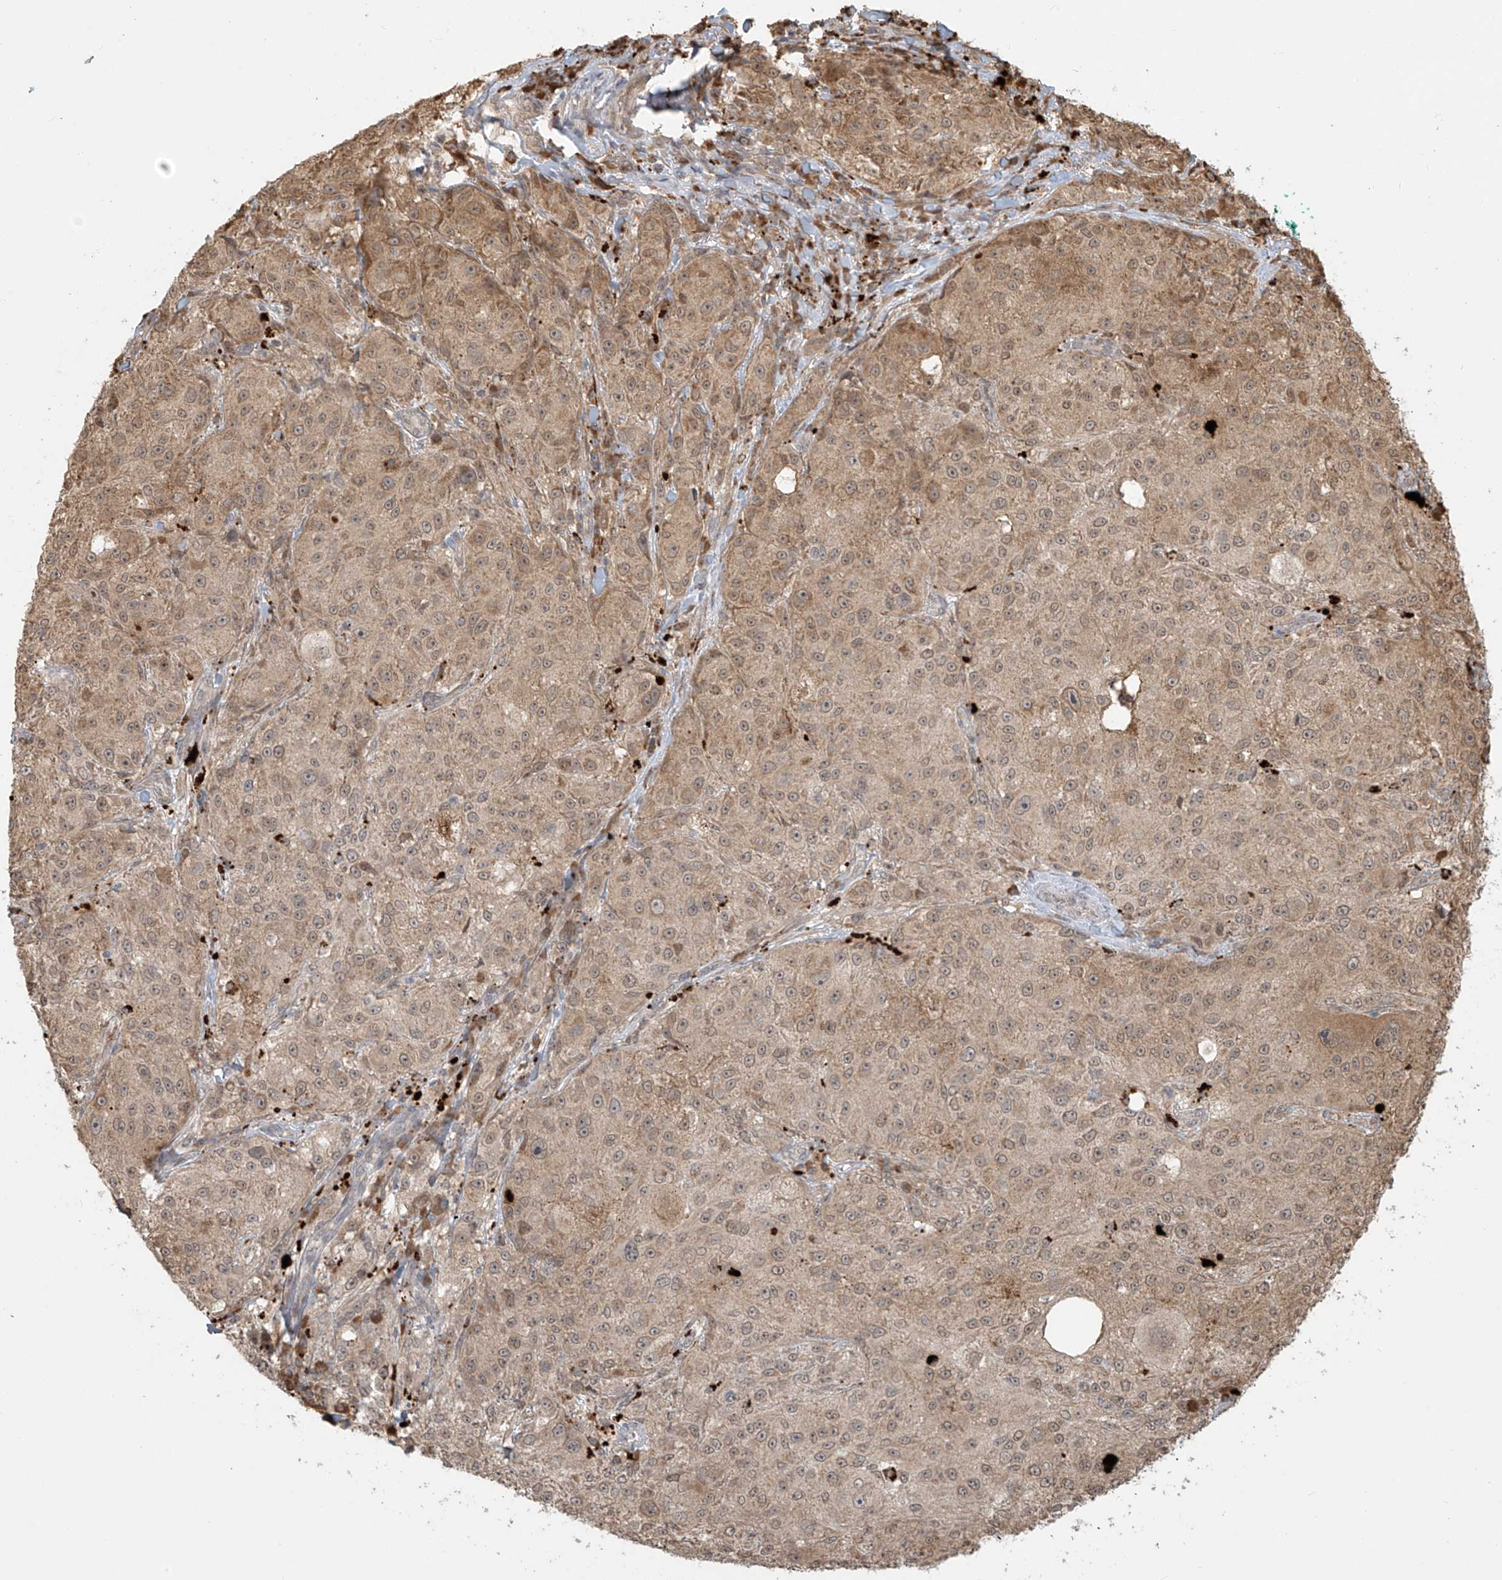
{"staining": {"intensity": "weak", "quantity": ">75%", "location": "cytoplasmic/membranous"}, "tissue": "melanoma", "cell_type": "Tumor cells", "image_type": "cancer", "snomed": [{"axis": "morphology", "description": "Necrosis, NOS"}, {"axis": "morphology", "description": "Malignant melanoma, NOS"}, {"axis": "topography", "description": "Skin"}], "caption": "Immunohistochemical staining of human melanoma reveals low levels of weak cytoplasmic/membranous staining in about >75% of tumor cells.", "gene": "PLEKHM3", "patient": {"sex": "female", "age": 87}}